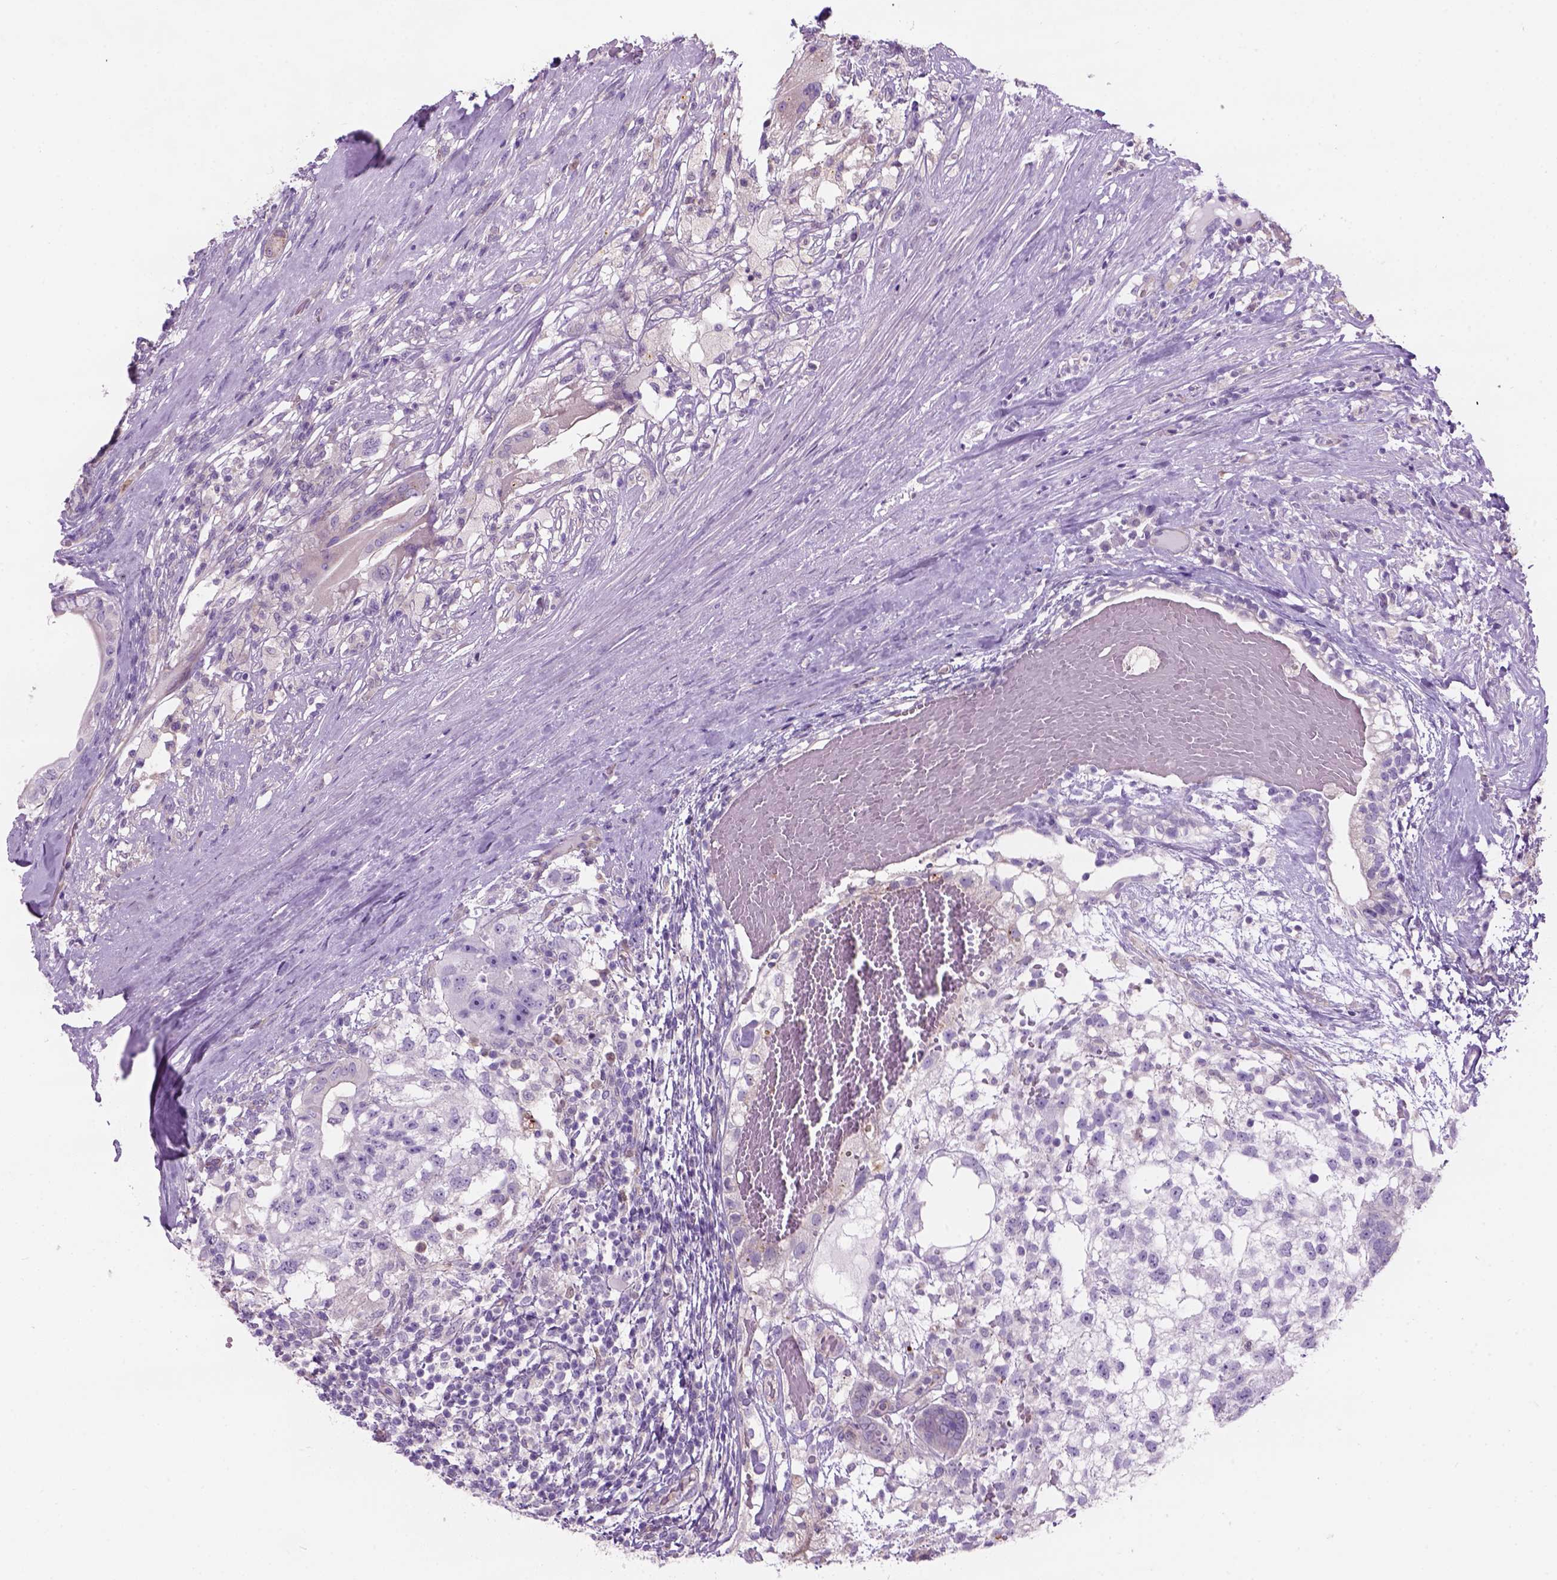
{"staining": {"intensity": "negative", "quantity": "none", "location": "none"}, "tissue": "testis cancer", "cell_type": "Tumor cells", "image_type": "cancer", "snomed": [{"axis": "morphology", "description": "Seminoma, NOS"}, {"axis": "morphology", "description": "Carcinoma, Embryonal, NOS"}, {"axis": "topography", "description": "Testis"}], "caption": "IHC image of testis cancer (embryonal carcinoma) stained for a protein (brown), which displays no expression in tumor cells.", "gene": "CD84", "patient": {"sex": "male", "age": 41}}